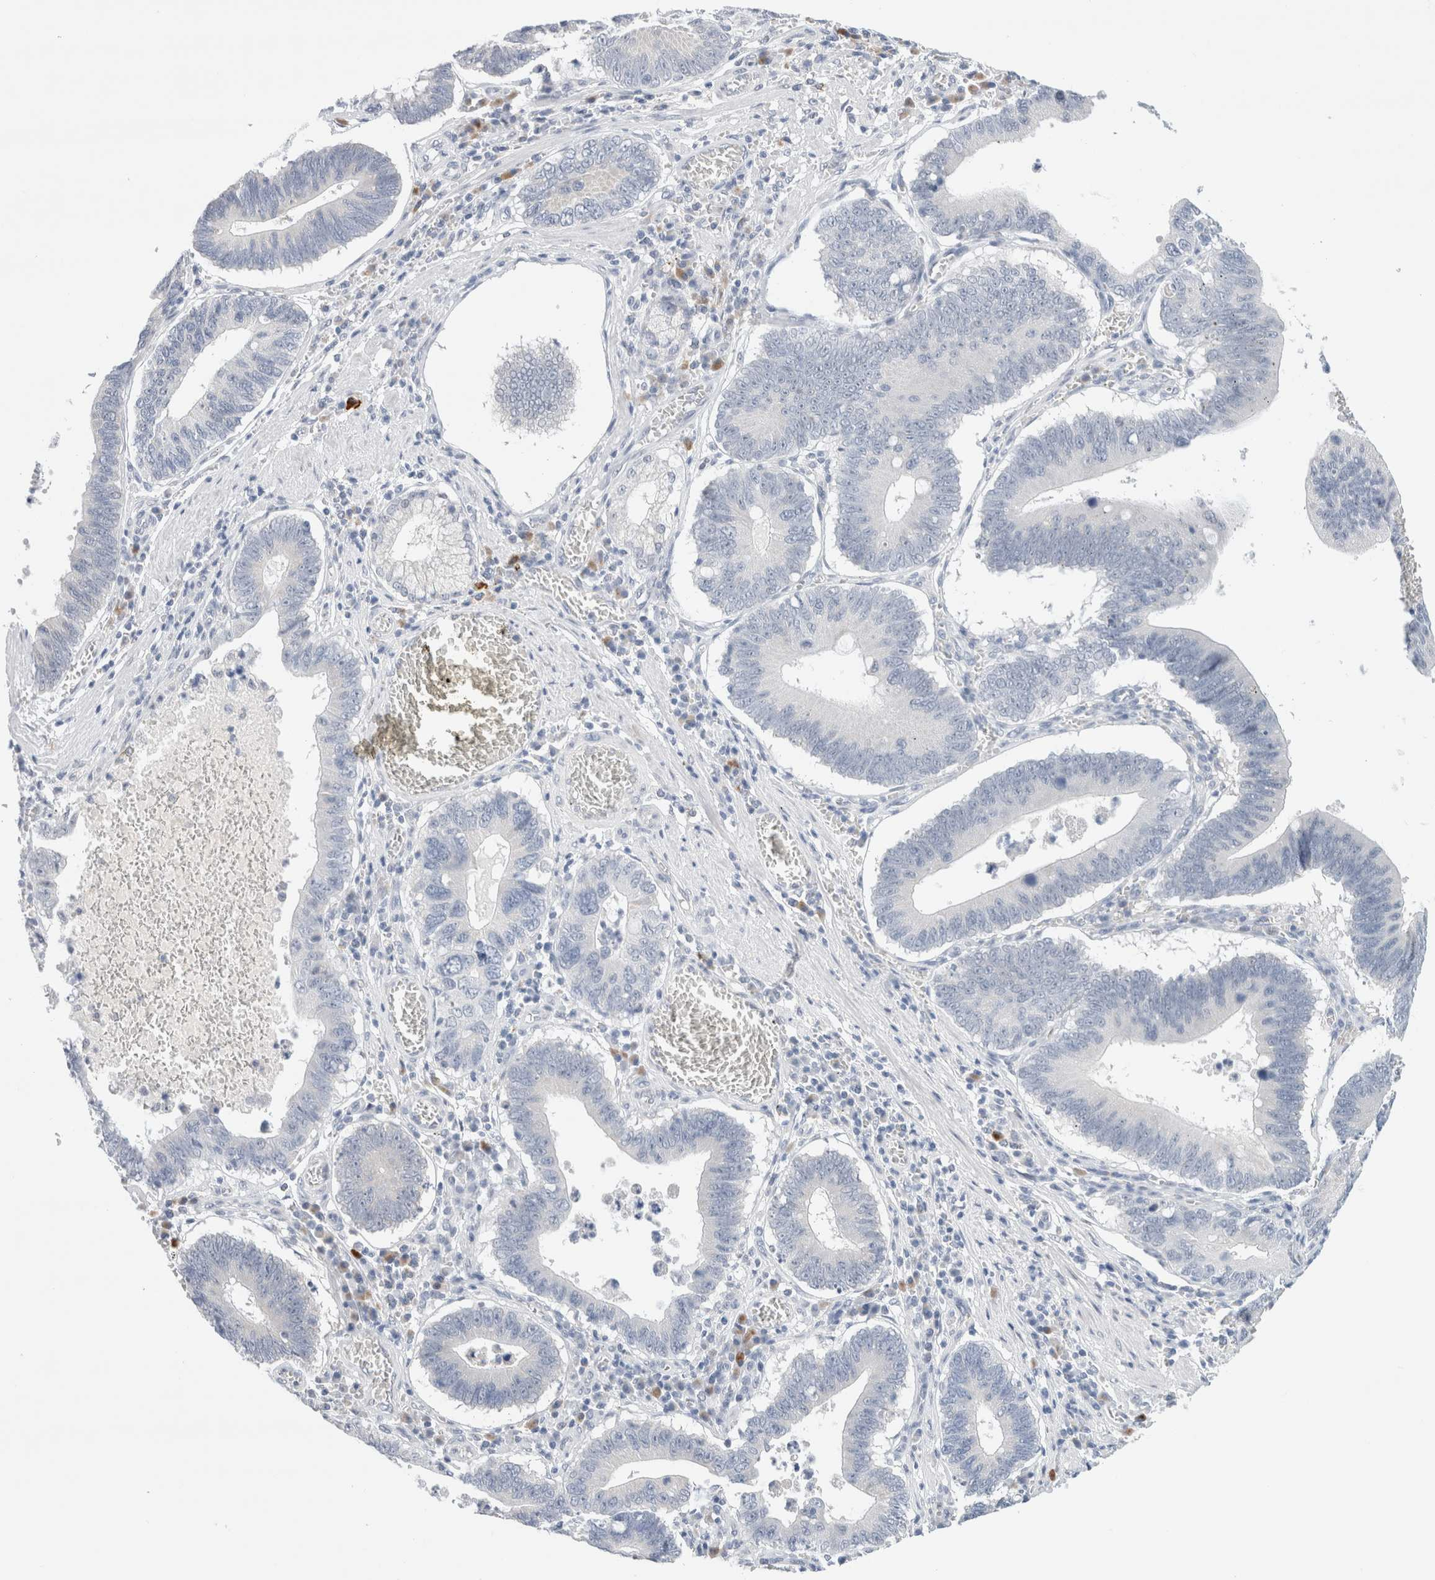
{"staining": {"intensity": "negative", "quantity": "none", "location": "none"}, "tissue": "stomach cancer", "cell_type": "Tumor cells", "image_type": "cancer", "snomed": [{"axis": "morphology", "description": "Adenocarcinoma, NOS"}, {"axis": "topography", "description": "Stomach"}, {"axis": "topography", "description": "Gastric cardia"}], "caption": "A high-resolution histopathology image shows IHC staining of stomach cancer, which shows no significant expression in tumor cells.", "gene": "SLC22A12", "patient": {"sex": "male", "age": 59}}